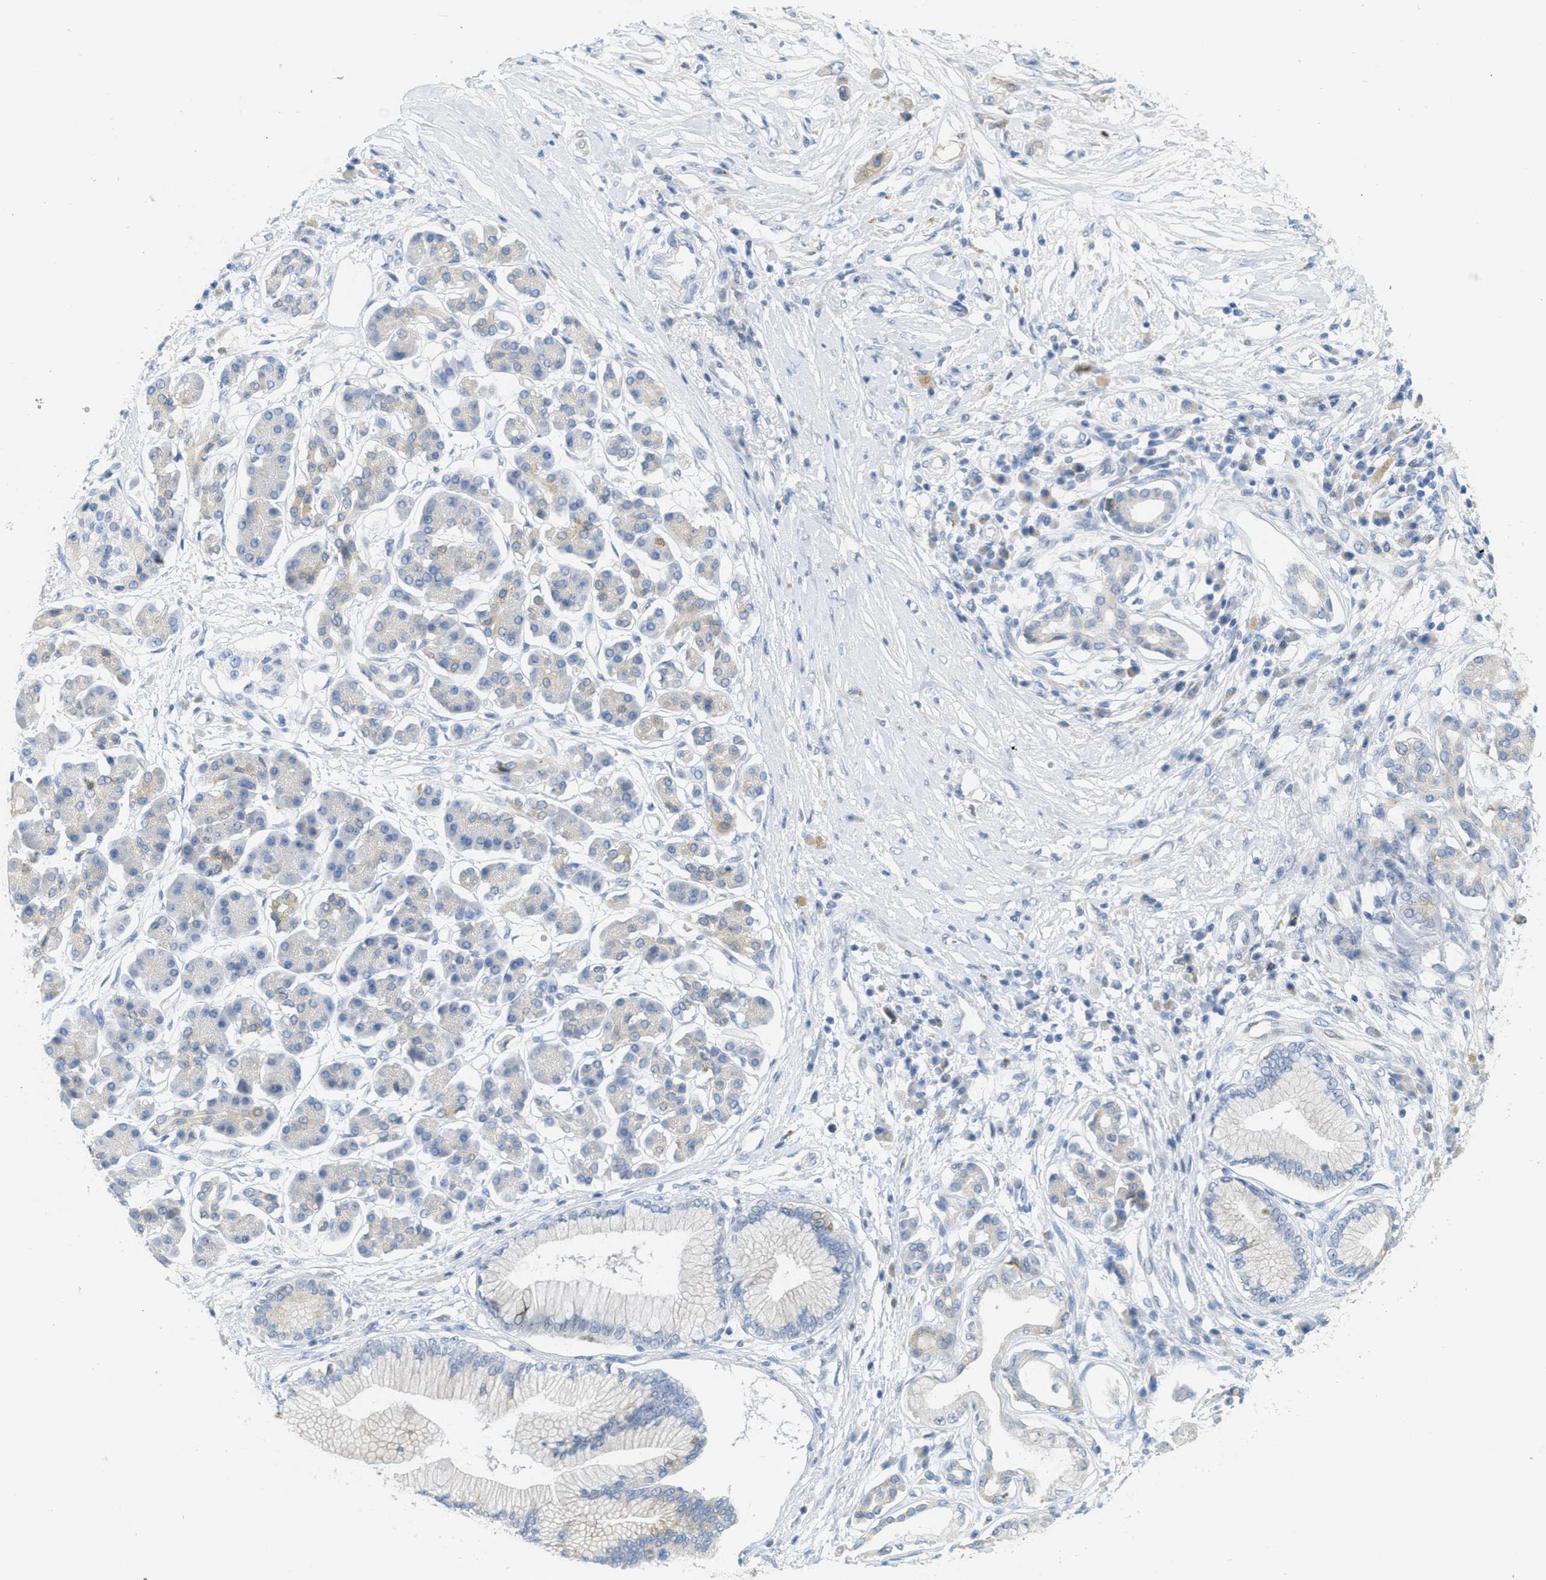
{"staining": {"intensity": "weak", "quantity": "25%-75%", "location": "cytoplasmic/membranous"}, "tissue": "pancreatic cancer", "cell_type": "Tumor cells", "image_type": "cancer", "snomed": [{"axis": "morphology", "description": "Adenocarcinoma, NOS"}, {"axis": "topography", "description": "Pancreas"}], "caption": "Tumor cells display low levels of weak cytoplasmic/membranous staining in about 25%-75% of cells in adenocarcinoma (pancreatic).", "gene": "TEX264", "patient": {"sex": "male", "age": 77}}